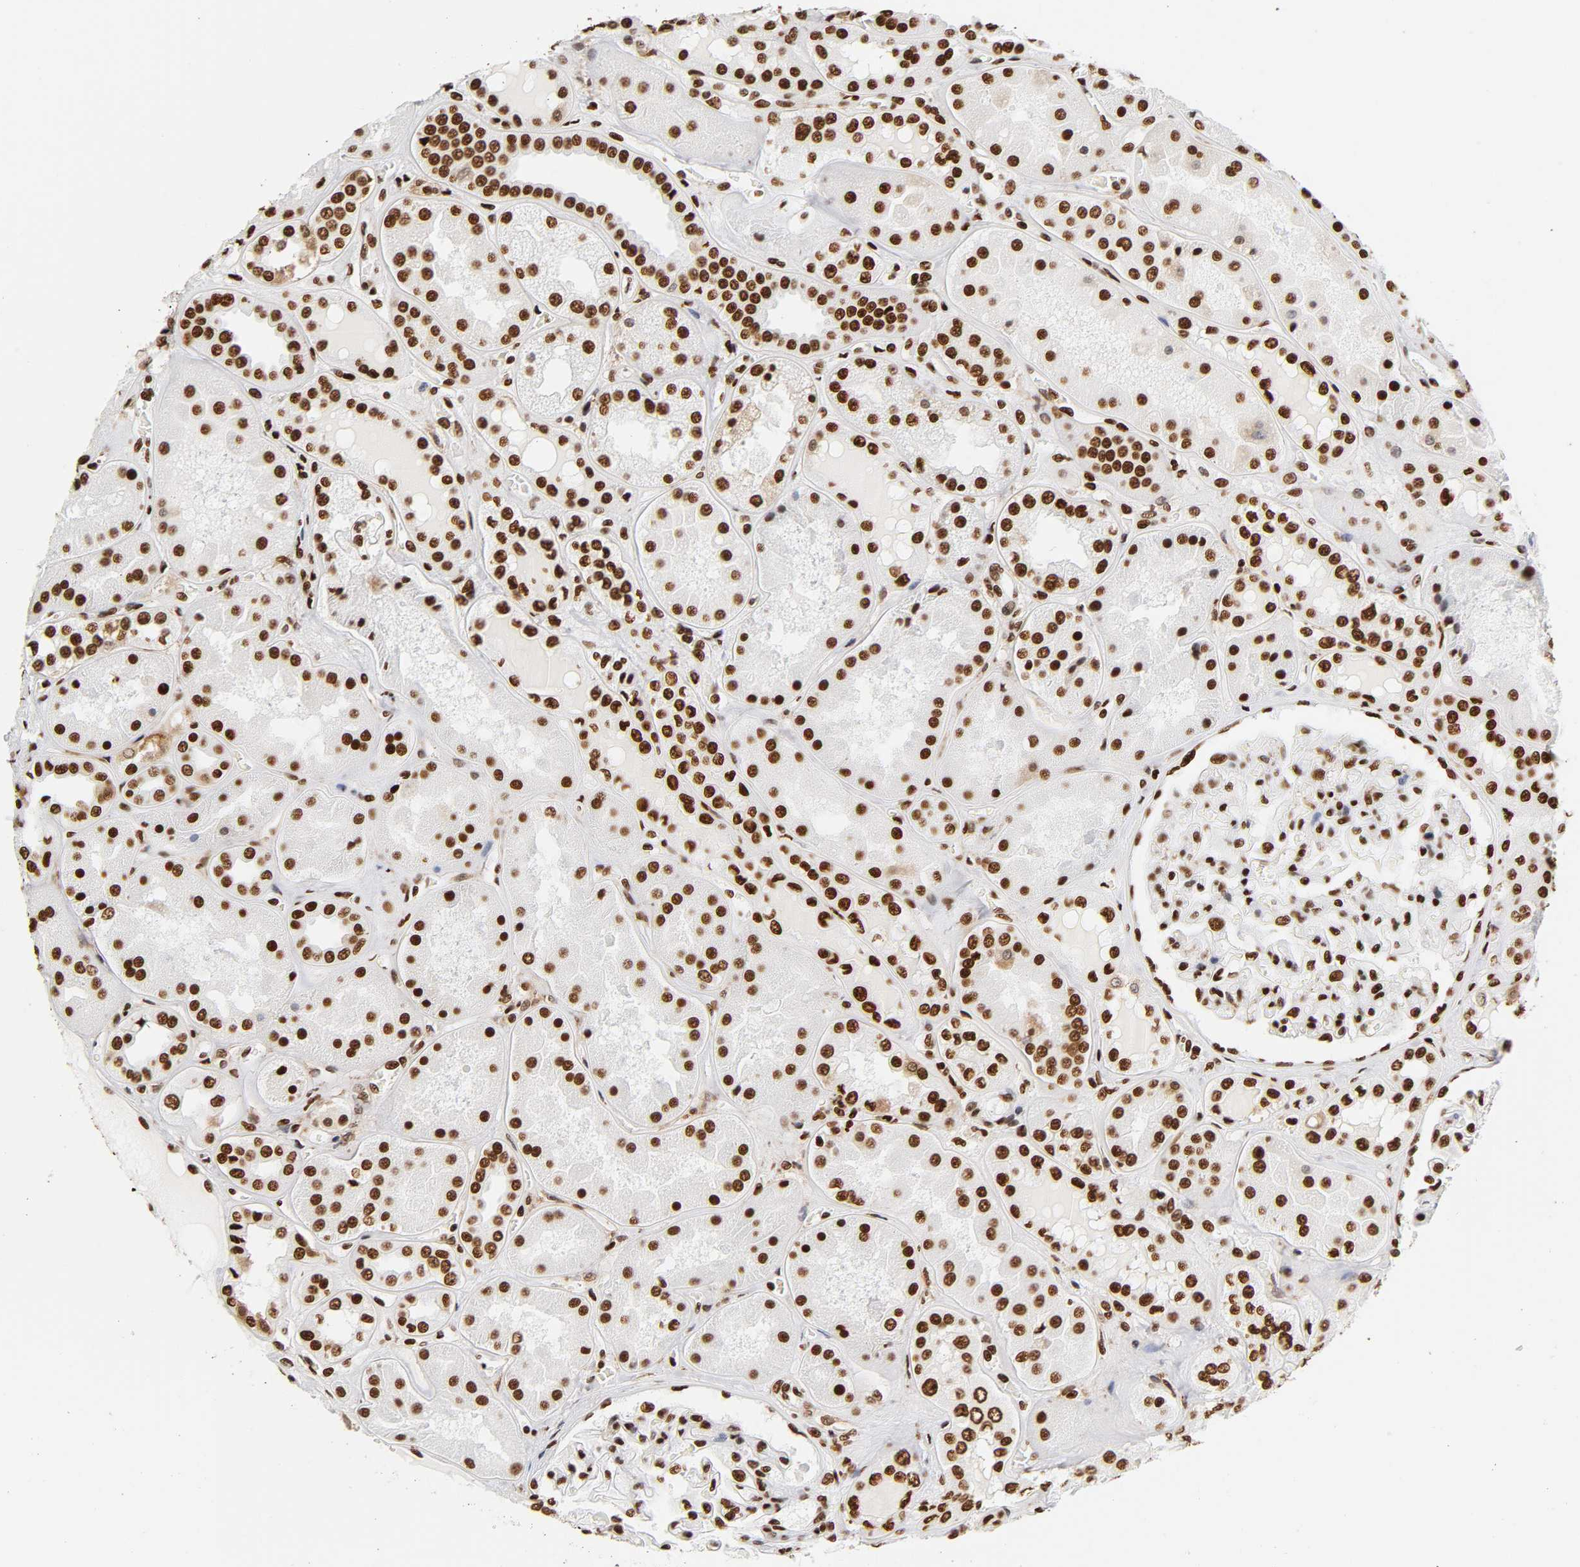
{"staining": {"intensity": "strong", "quantity": ">75%", "location": "nuclear"}, "tissue": "kidney", "cell_type": "Cells in tubules", "image_type": "normal", "snomed": [{"axis": "morphology", "description": "Normal tissue, NOS"}, {"axis": "topography", "description": "Kidney"}], "caption": "Immunohistochemistry (DAB) staining of benign kidney reveals strong nuclear protein staining in about >75% of cells in tubules.", "gene": "XRCC6", "patient": {"sex": "female", "age": 56}}